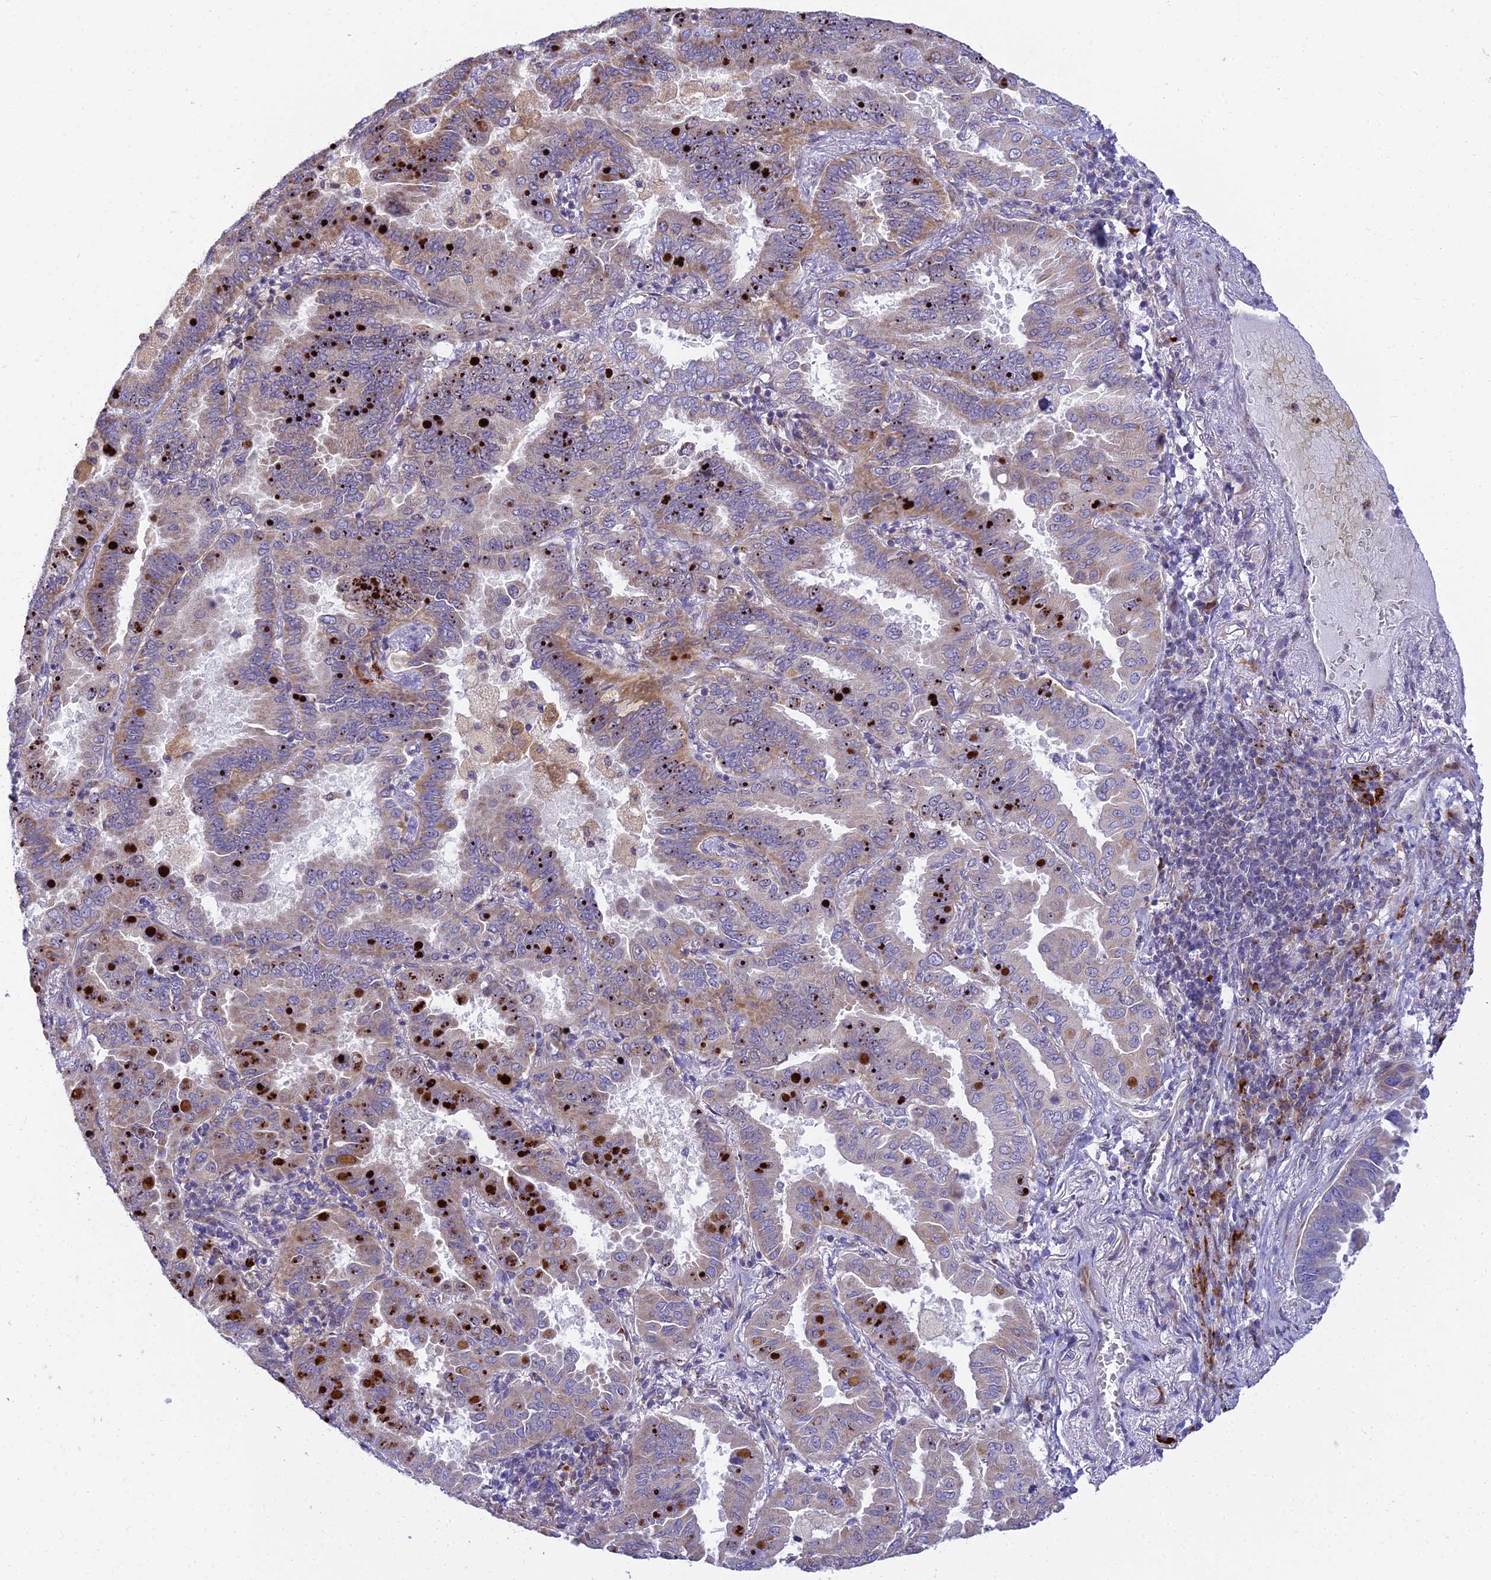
{"staining": {"intensity": "moderate", "quantity": "25%-75%", "location": "cytoplasmic/membranous"}, "tissue": "lung cancer", "cell_type": "Tumor cells", "image_type": "cancer", "snomed": [{"axis": "morphology", "description": "Adenocarcinoma, NOS"}, {"axis": "topography", "description": "Lung"}], "caption": "A brown stain highlights moderate cytoplasmic/membranous expression of a protein in human lung cancer (adenocarcinoma) tumor cells.", "gene": "CLCN7", "patient": {"sex": "male", "age": 64}}